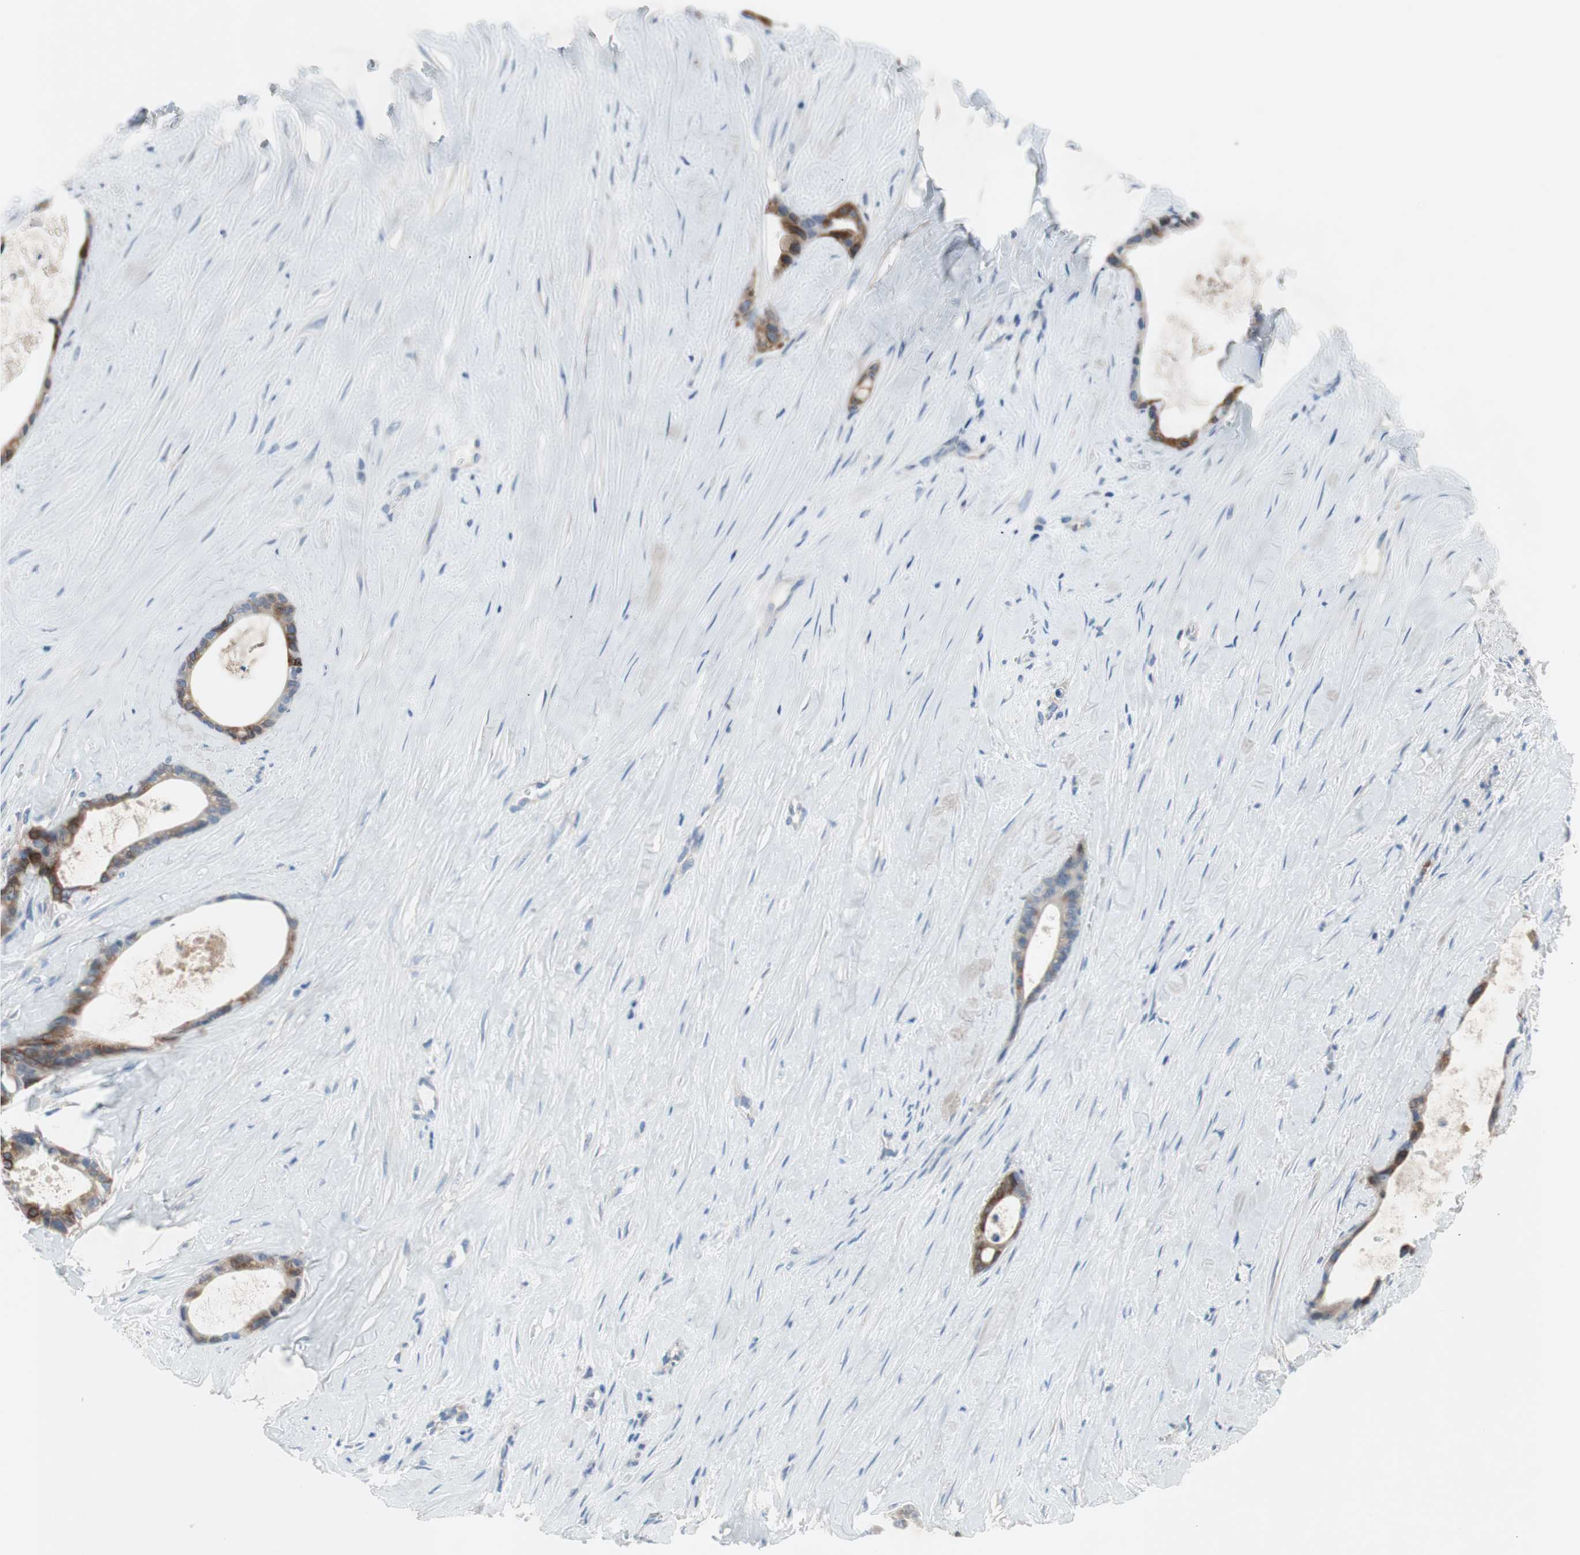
{"staining": {"intensity": "moderate", "quantity": ">75%", "location": "cytoplasmic/membranous"}, "tissue": "liver cancer", "cell_type": "Tumor cells", "image_type": "cancer", "snomed": [{"axis": "morphology", "description": "Cholangiocarcinoma"}, {"axis": "topography", "description": "Liver"}], "caption": "High-magnification brightfield microscopy of cholangiocarcinoma (liver) stained with DAB (3,3'-diaminobenzidine) (brown) and counterstained with hematoxylin (blue). tumor cells exhibit moderate cytoplasmic/membranous positivity is present in about>75% of cells. (DAB = brown stain, brightfield microscopy at high magnification).", "gene": "FDFT1", "patient": {"sex": "female", "age": 55}}